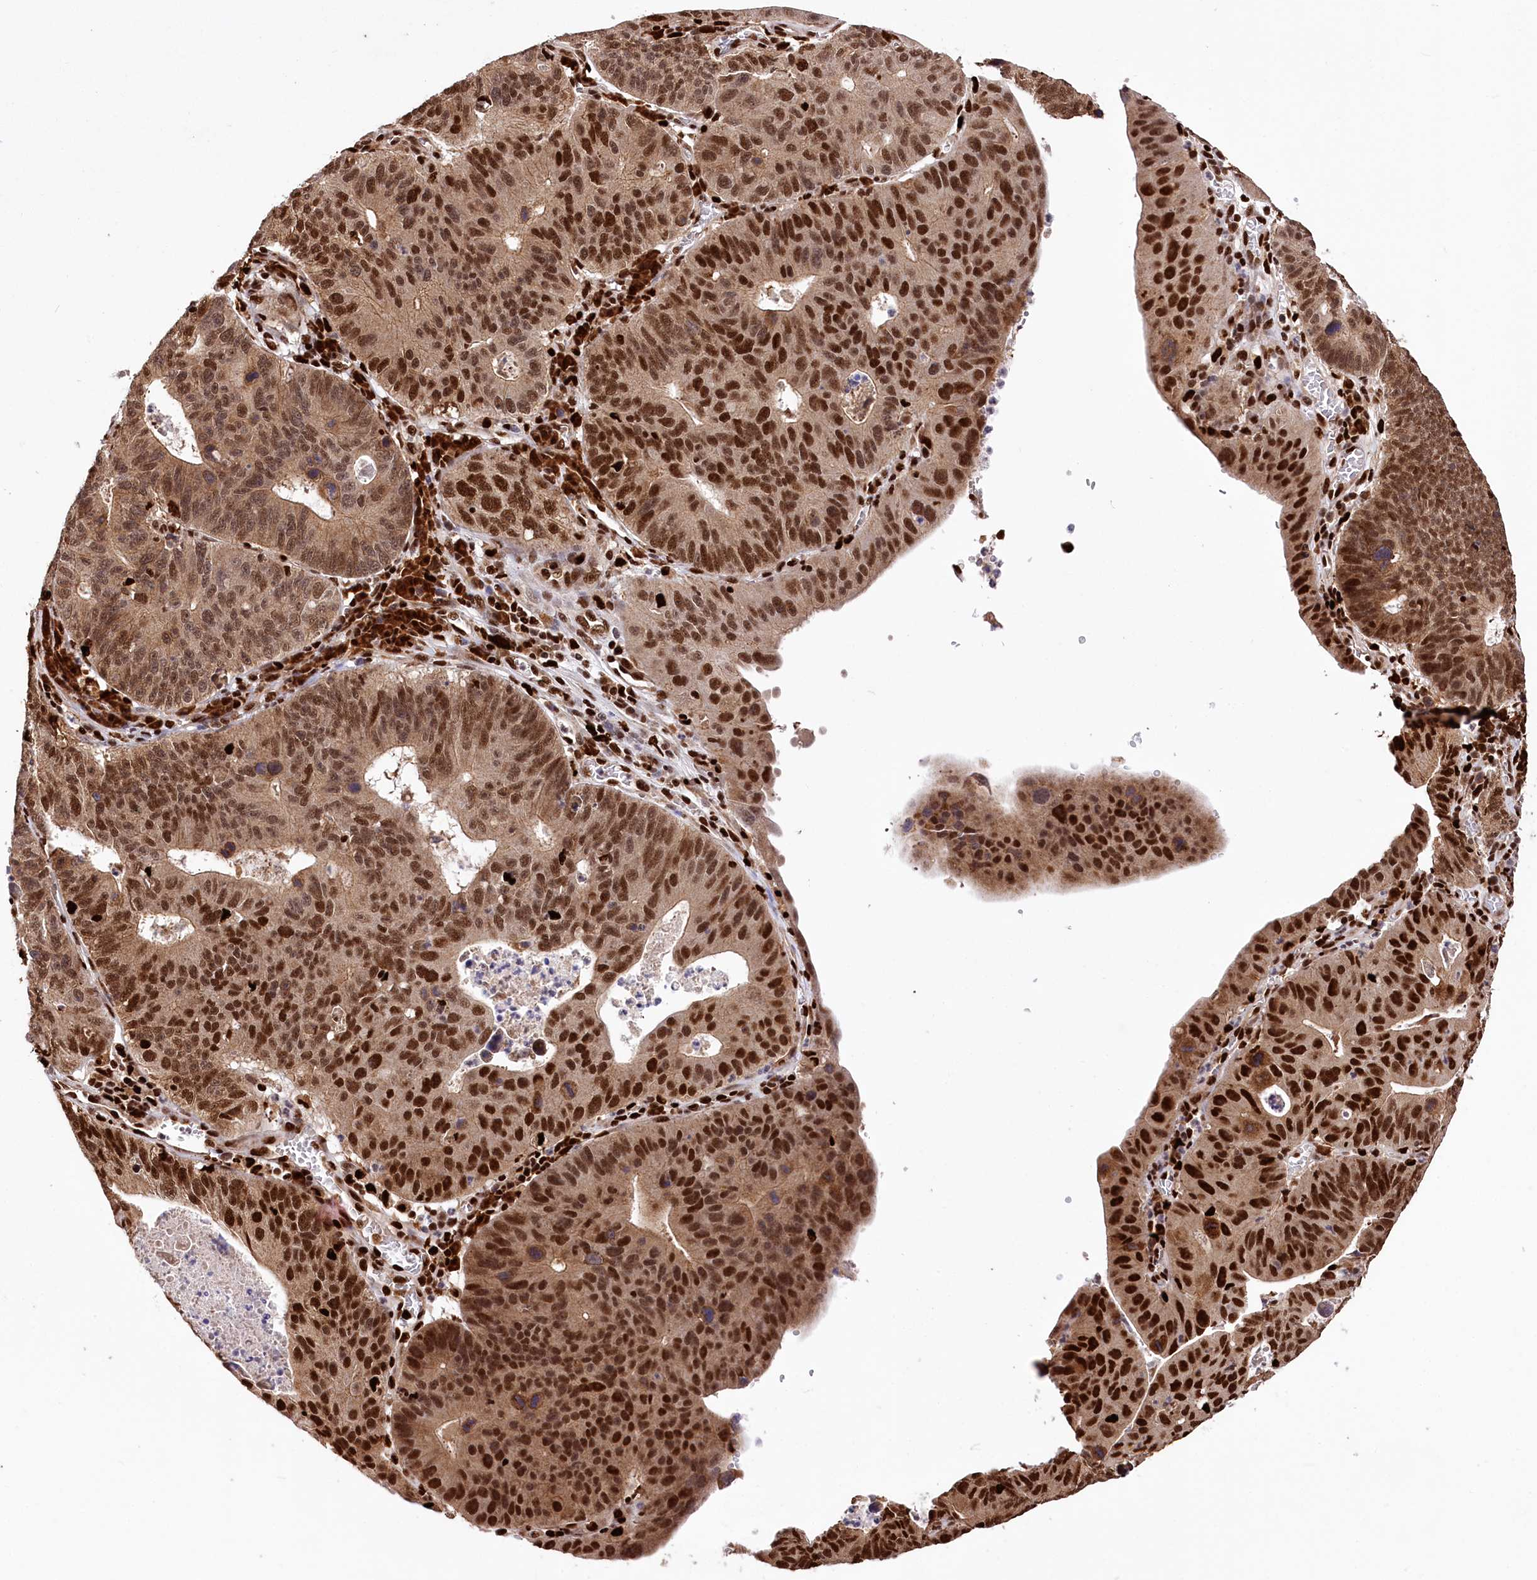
{"staining": {"intensity": "strong", "quantity": ">75%", "location": "cytoplasmic/membranous,nuclear"}, "tissue": "stomach cancer", "cell_type": "Tumor cells", "image_type": "cancer", "snomed": [{"axis": "morphology", "description": "Adenocarcinoma, NOS"}, {"axis": "topography", "description": "Stomach"}], "caption": "The immunohistochemical stain labels strong cytoplasmic/membranous and nuclear expression in tumor cells of stomach cancer (adenocarcinoma) tissue.", "gene": "FIGN", "patient": {"sex": "male", "age": 59}}